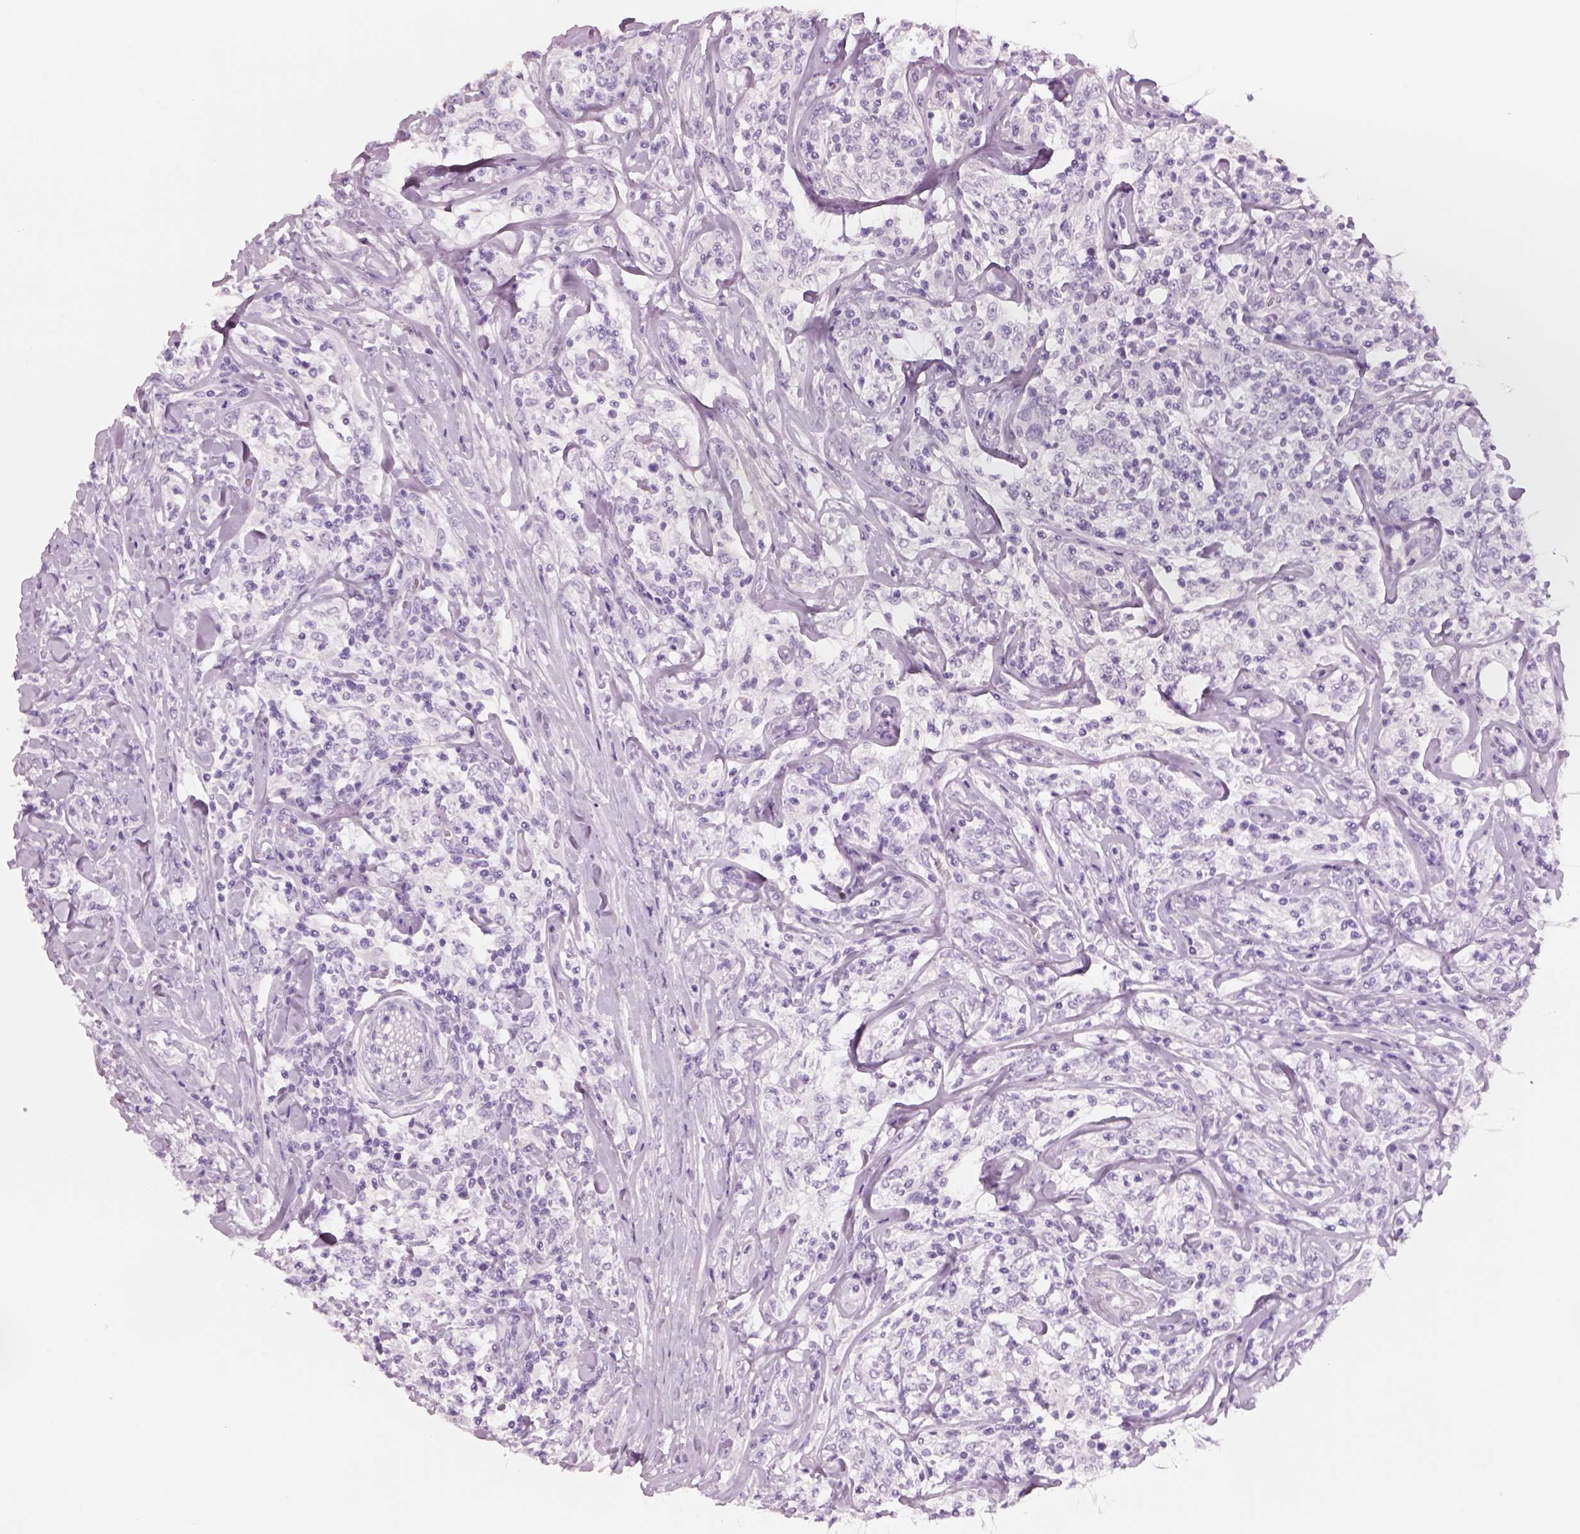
{"staining": {"intensity": "negative", "quantity": "none", "location": "none"}, "tissue": "lymphoma", "cell_type": "Tumor cells", "image_type": "cancer", "snomed": [{"axis": "morphology", "description": "Malignant lymphoma, non-Hodgkin's type, High grade"}, {"axis": "topography", "description": "Lymph node"}], "caption": "Lymphoma was stained to show a protein in brown. There is no significant expression in tumor cells.", "gene": "RHO", "patient": {"sex": "female", "age": 84}}